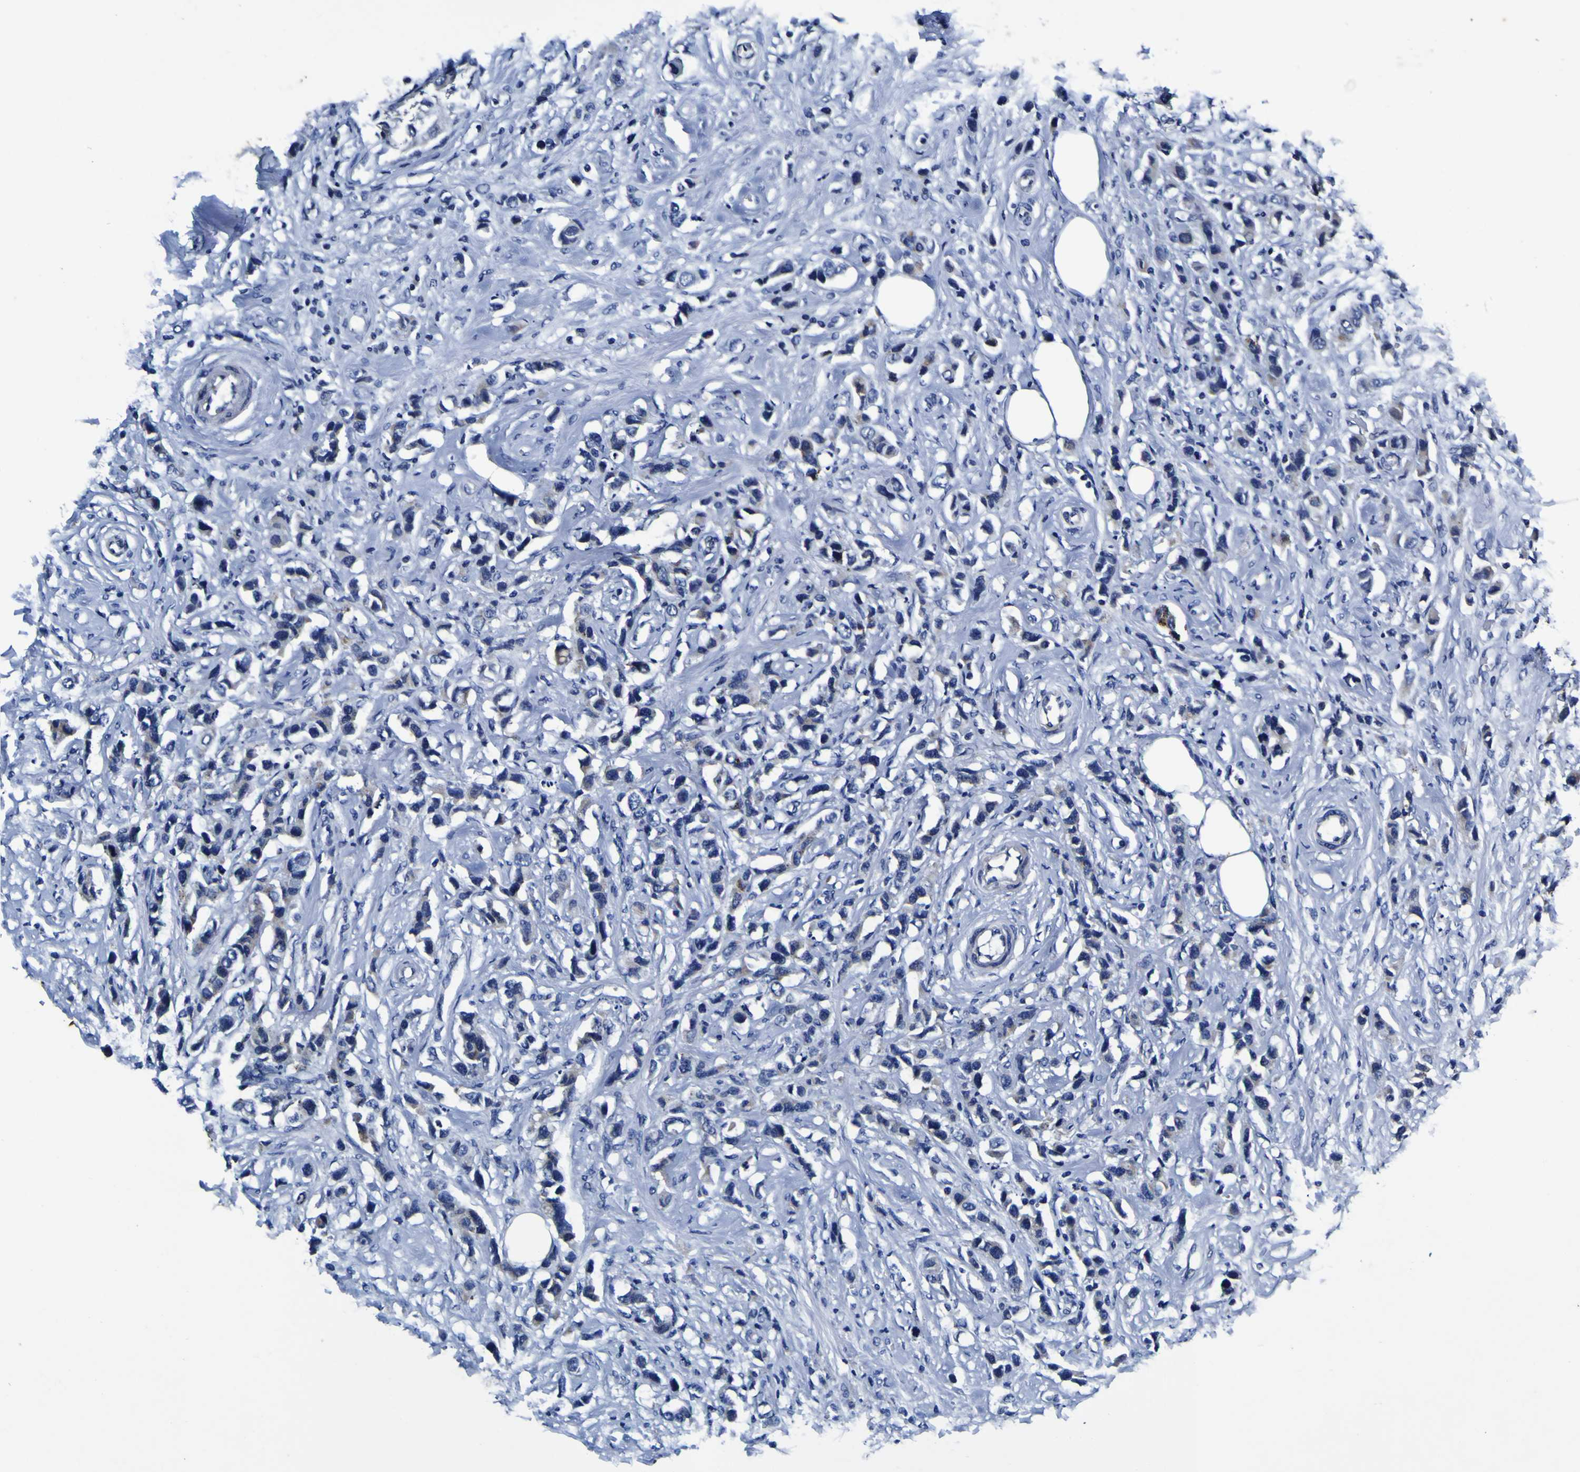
{"staining": {"intensity": "negative", "quantity": "none", "location": "none"}, "tissue": "breast cancer", "cell_type": "Tumor cells", "image_type": "cancer", "snomed": [{"axis": "morphology", "description": "Normal tissue, NOS"}, {"axis": "morphology", "description": "Duct carcinoma"}, {"axis": "topography", "description": "Breast"}], "caption": "An immunohistochemistry (IHC) histopathology image of breast intraductal carcinoma is shown. There is no staining in tumor cells of breast intraductal carcinoma.", "gene": "PANK4", "patient": {"sex": "female", "age": 50}}